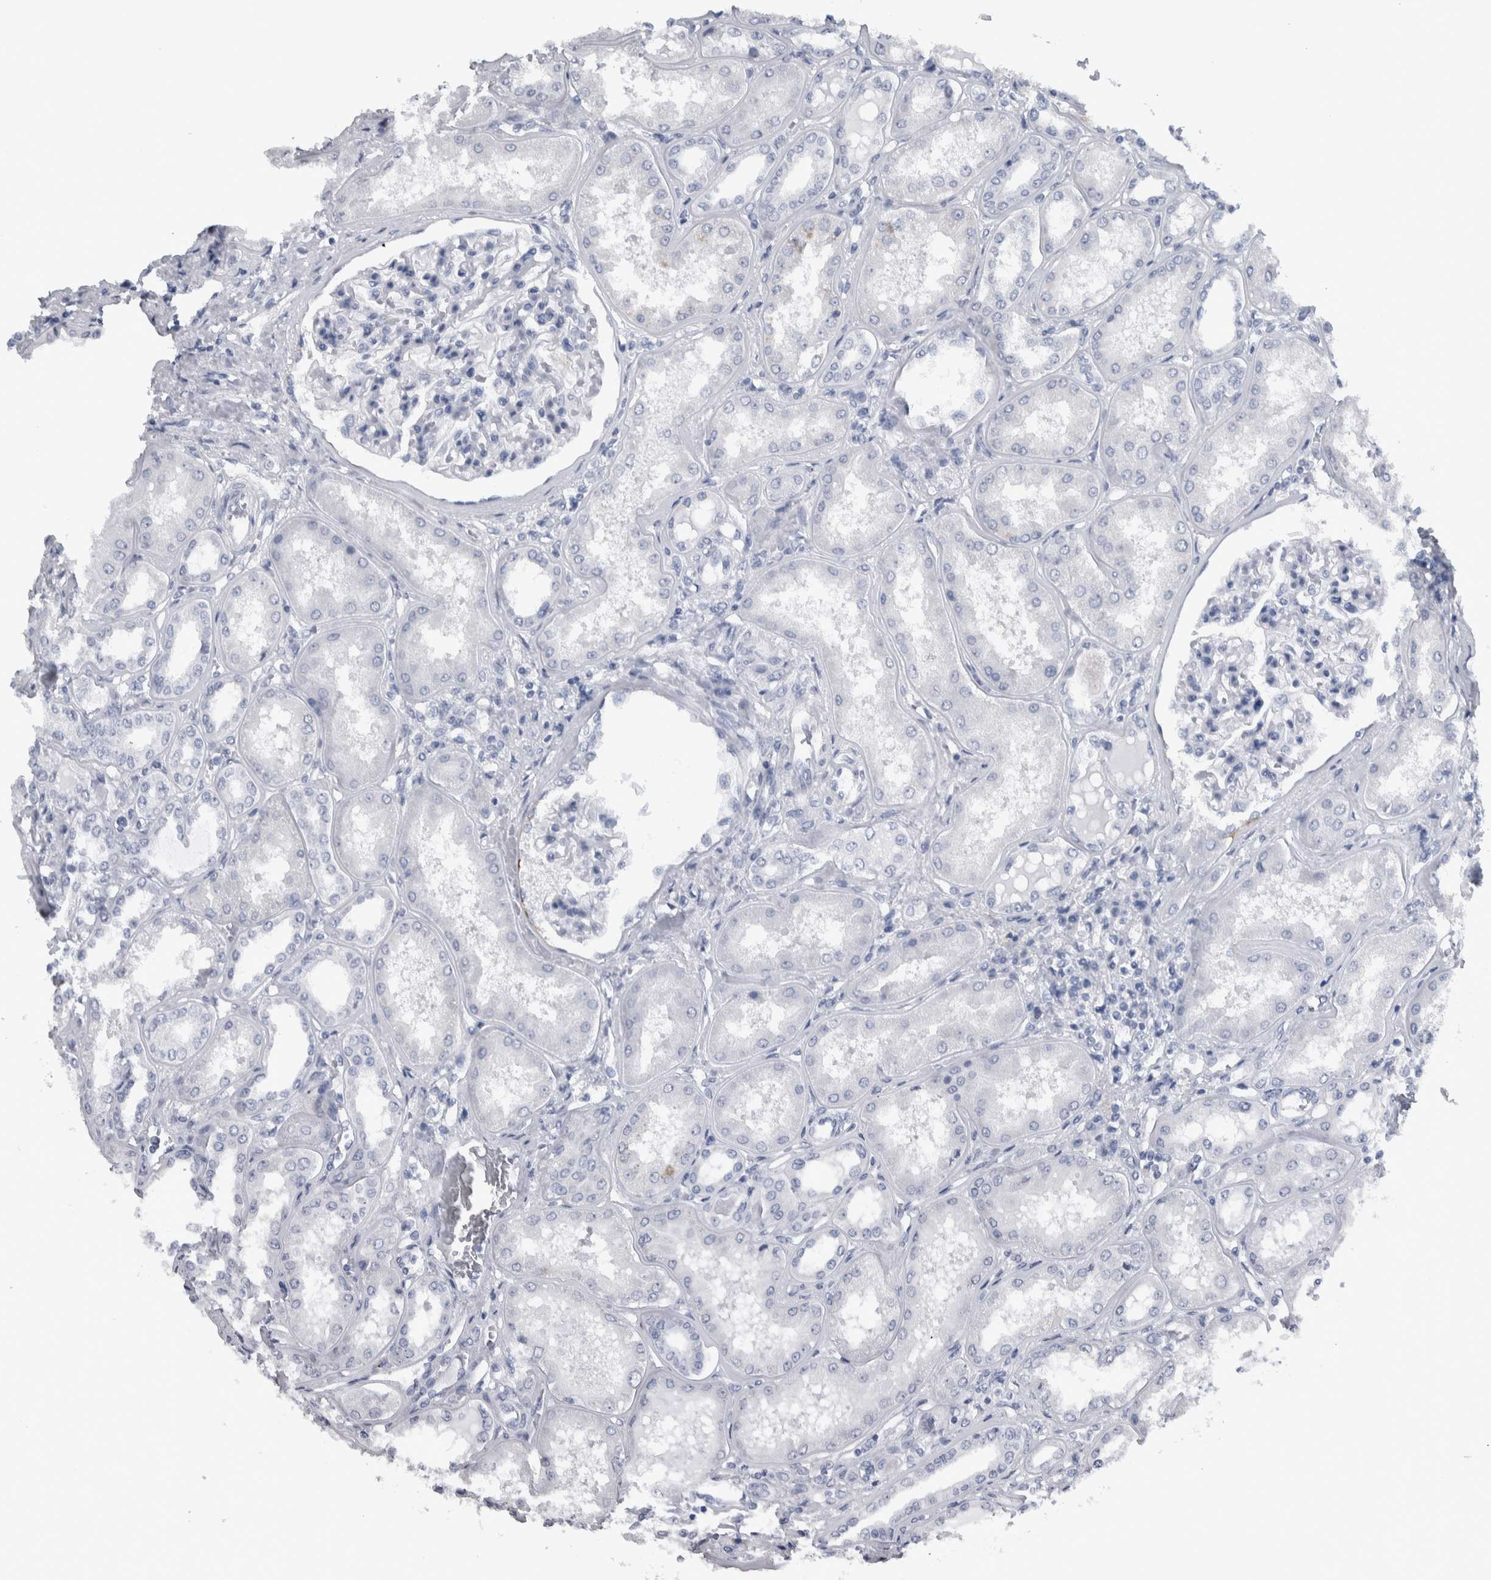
{"staining": {"intensity": "negative", "quantity": "none", "location": "none"}, "tissue": "kidney", "cell_type": "Cells in glomeruli", "image_type": "normal", "snomed": [{"axis": "morphology", "description": "Normal tissue, NOS"}, {"axis": "topography", "description": "Kidney"}], "caption": "Cells in glomeruli are negative for protein expression in benign human kidney. (DAB (3,3'-diaminobenzidine) immunohistochemistry (IHC) with hematoxylin counter stain).", "gene": "CDH17", "patient": {"sex": "female", "age": 56}}